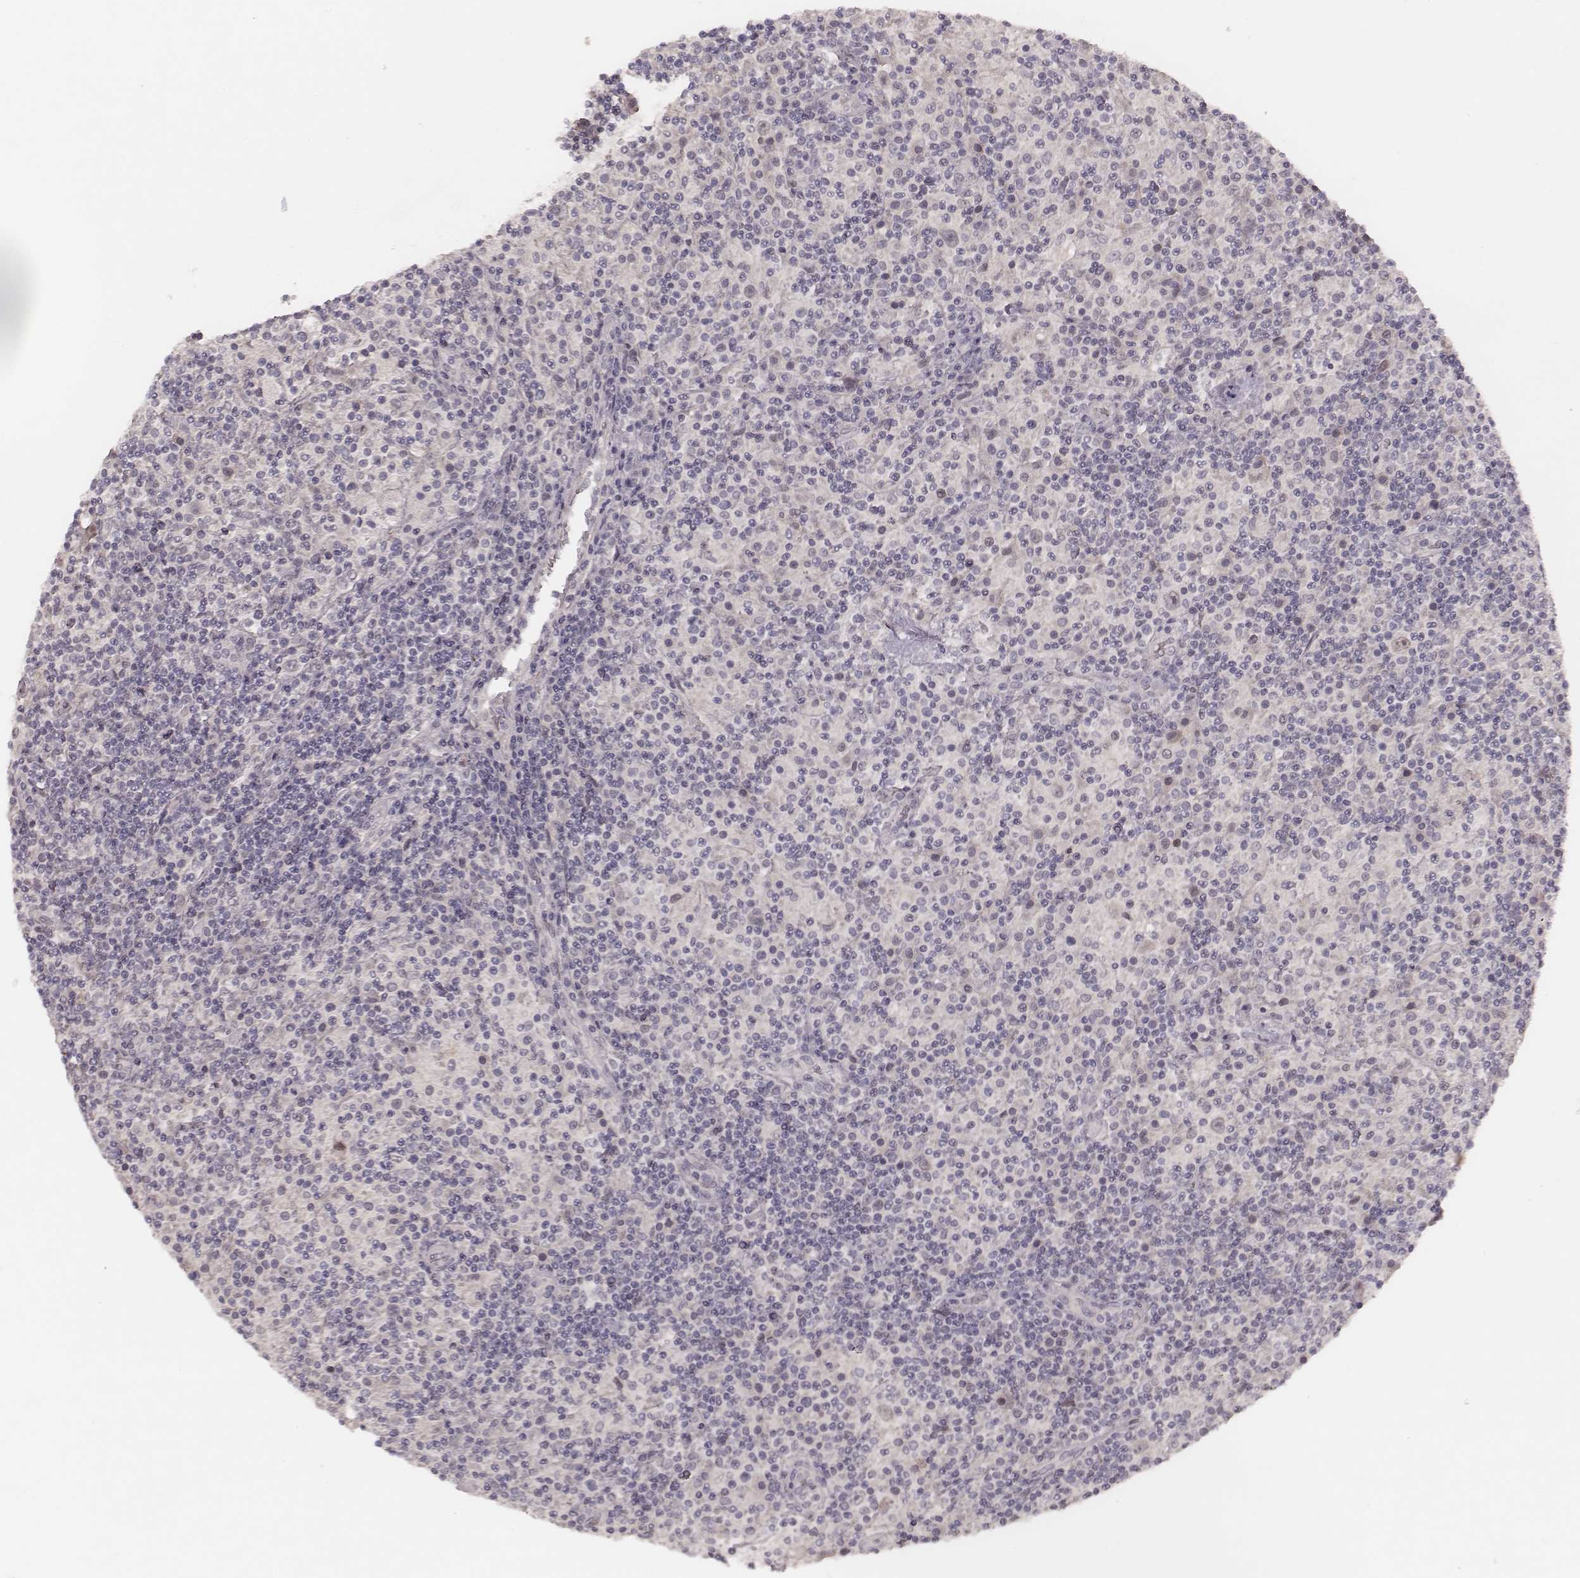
{"staining": {"intensity": "negative", "quantity": "none", "location": "none"}, "tissue": "lymphoma", "cell_type": "Tumor cells", "image_type": "cancer", "snomed": [{"axis": "morphology", "description": "Hodgkin's disease, NOS"}, {"axis": "topography", "description": "Lymph node"}], "caption": "A high-resolution micrograph shows immunohistochemistry (IHC) staining of lymphoma, which shows no significant expression in tumor cells. Nuclei are stained in blue.", "gene": "FAM13B", "patient": {"sex": "male", "age": 70}}